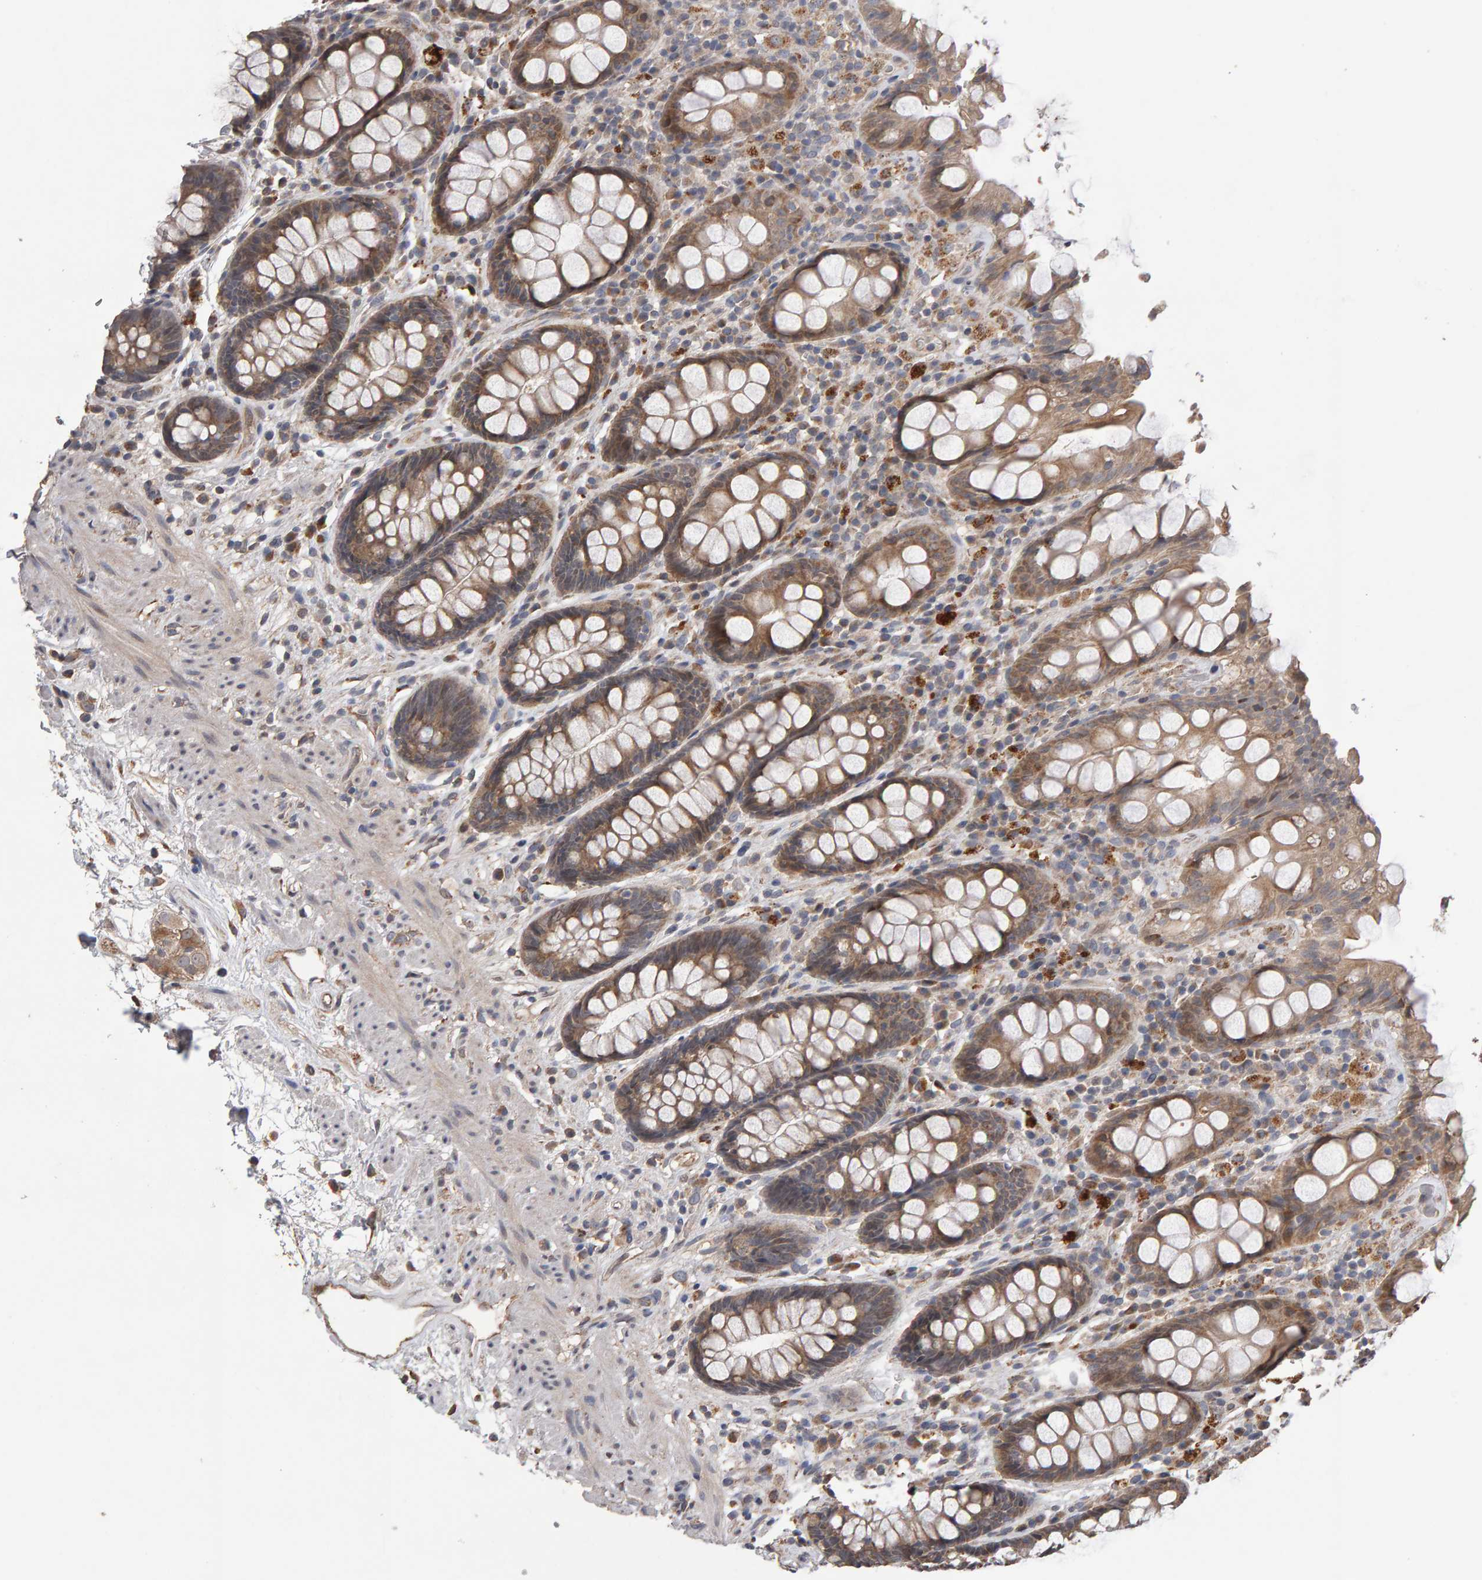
{"staining": {"intensity": "moderate", "quantity": ">75%", "location": "cytoplasmic/membranous"}, "tissue": "rectum", "cell_type": "Glandular cells", "image_type": "normal", "snomed": [{"axis": "morphology", "description": "Normal tissue, NOS"}, {"axis": "topography", "description": "Rectum"}], "caption": "An immunohistochemistry (IHC) image of normal tissue is shown. Protein staining in brown labels moderate cytoplasmic/membranous positivity in rectum within glandular cells.", "gene": "COASY", "patient": {"sex": "male", "age": 64}}